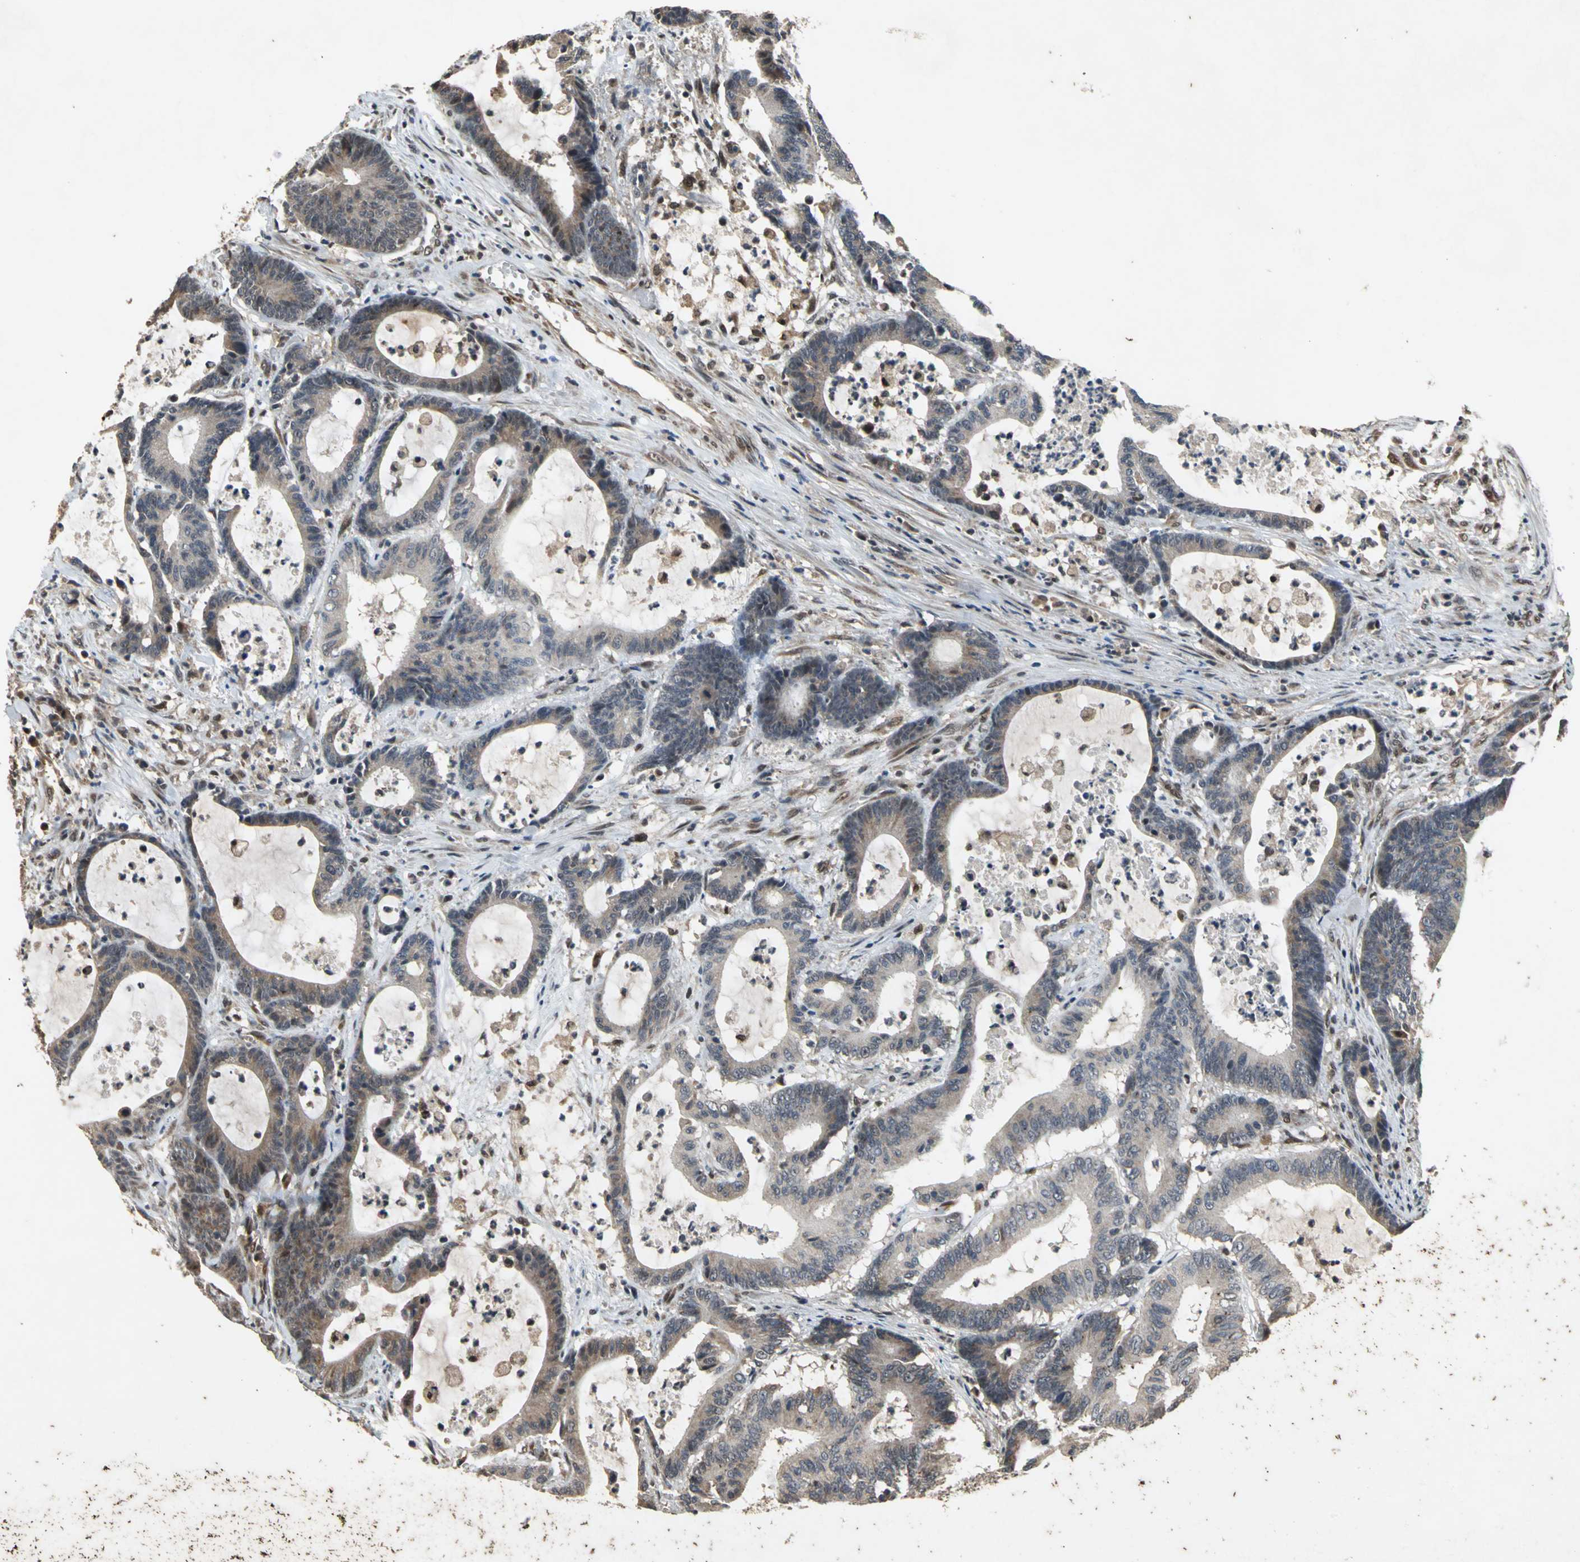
{"staining": {"intensity": "moderate", "quantity": "25%-75%", "location": "cytoplasmic/membranous"}, "tissue": "colorectal cancer", "cell_type": "Tumor cells", "image_type": "cancer", "snomed": [{"axis": "morphology", "description": "Adenocarcinoma, NOS"}, {"axis": "topography", "description": "Colon"}], "caption": "A brown stain highlights moderate cytoplasmic/membranous expression of a protein in human adenocarcinoma (colorectal) tumor cells.", "gene": "NOTCH3", "patient": {"sex": "female", "age": 84}}